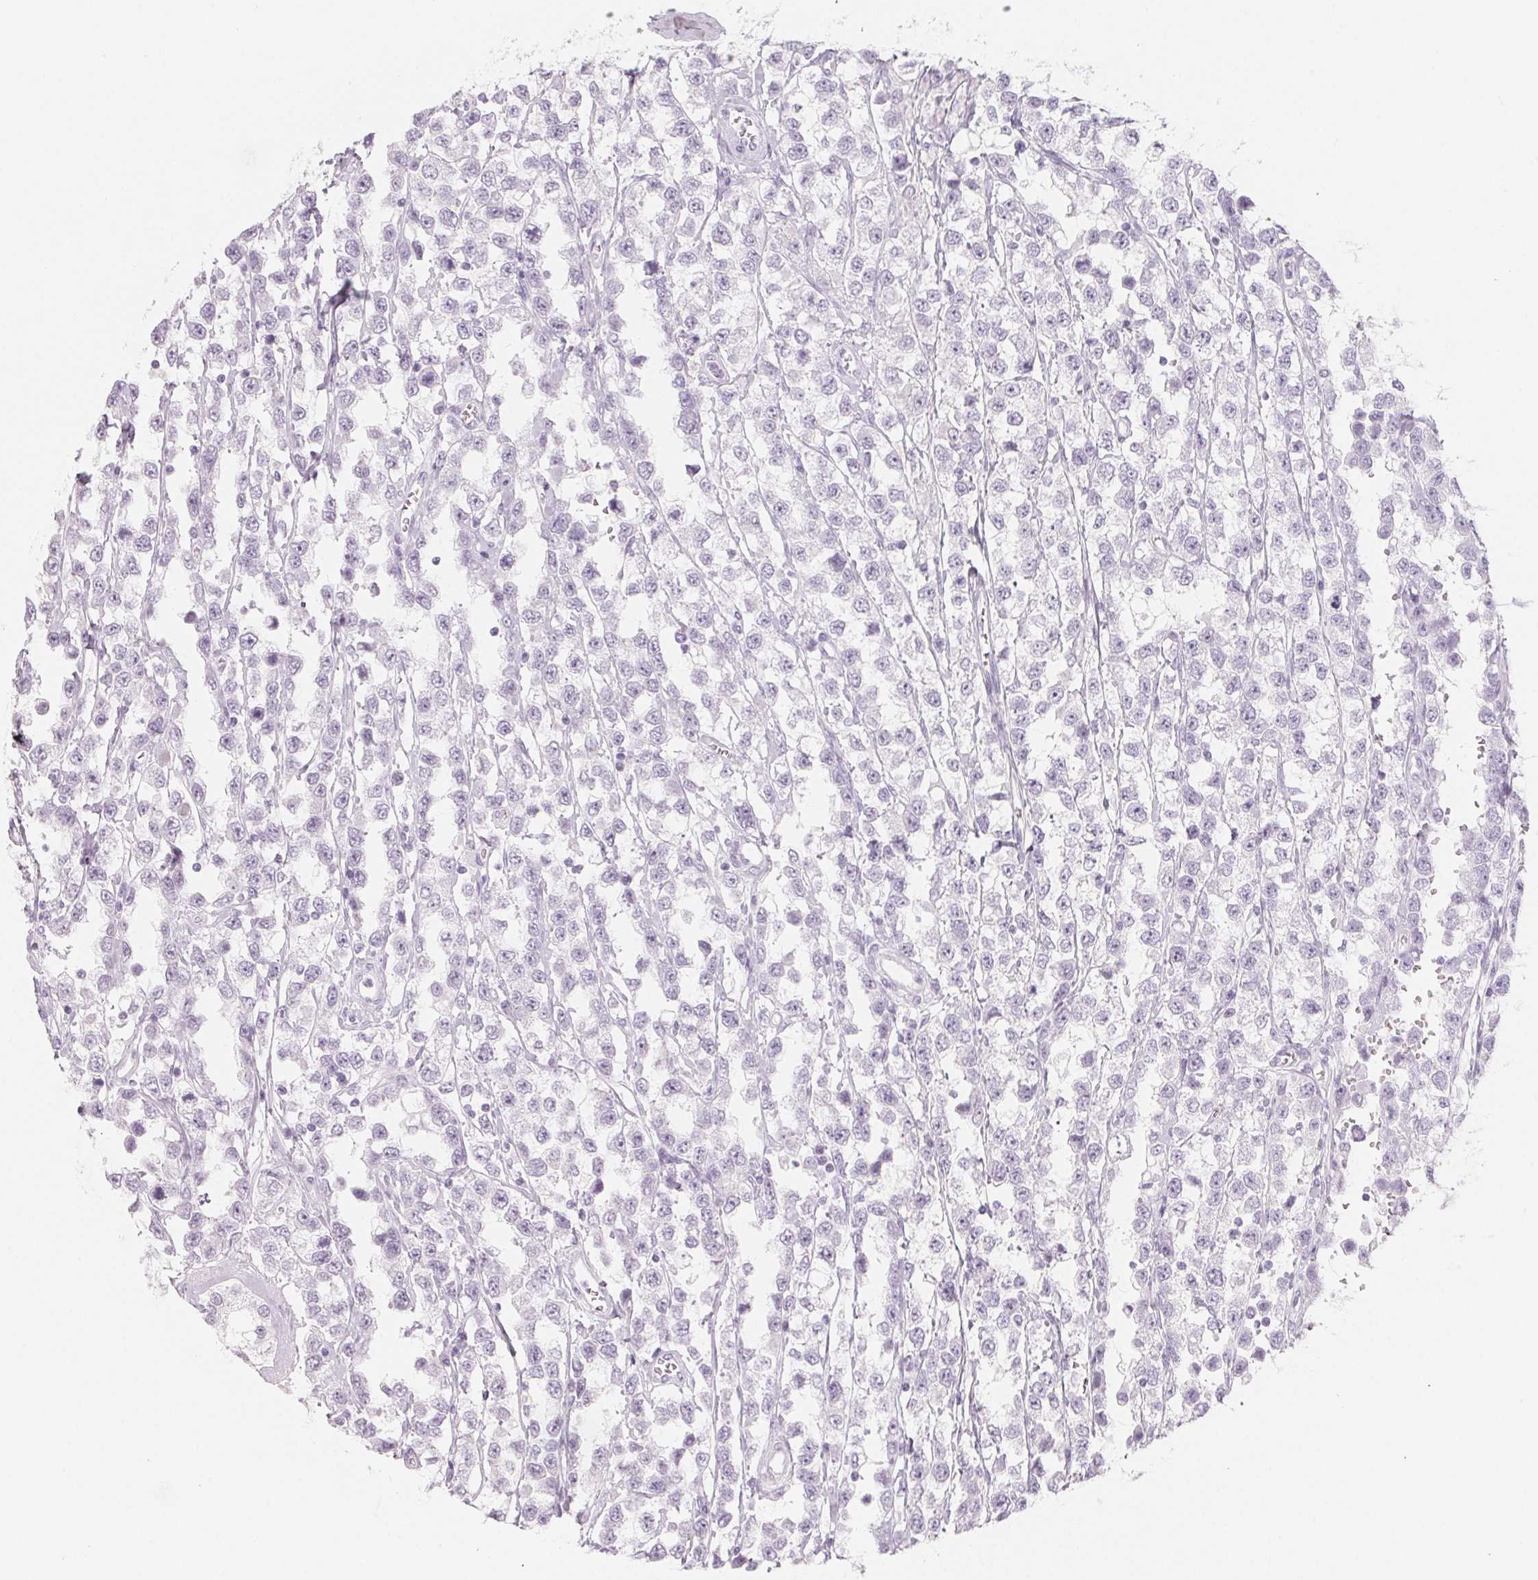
{"staining": {"intensity": "negative", "quantity": "none", "location": "none"}, "tissue": "testis cancer", "cell_type": "Tumor cells", "image_type": "cancer", "snomed": [{"axis": "morphology", "description": "Seminoma, NOS"}, {"axis": "topography", "description": "Testis"}], "caption": "This is an IHC image of human testis cancer. There is no expression in tumor cells.", "gene": "SH3GL2", "patient": {"sex": "male", "age": 34}}